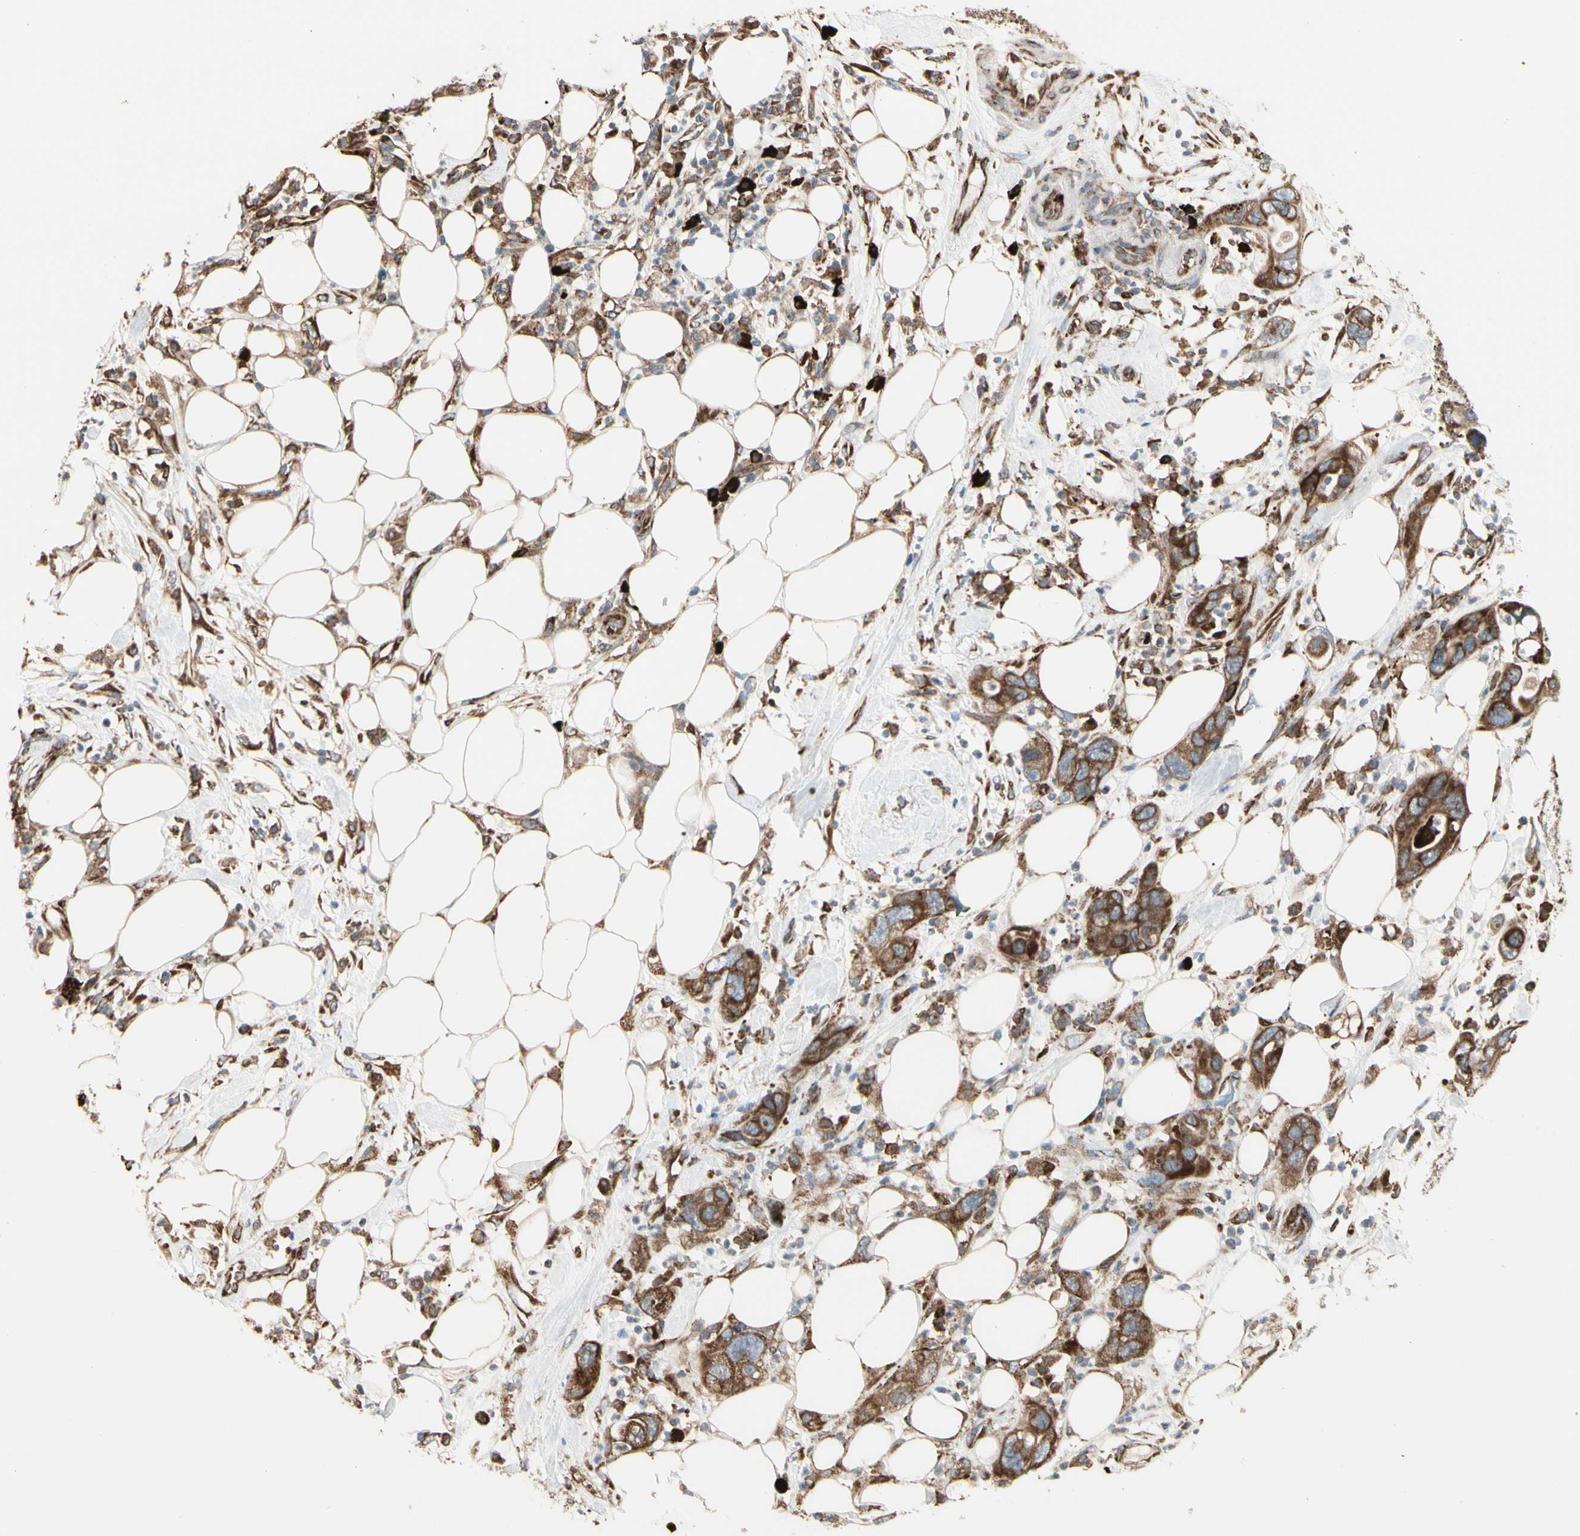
{"staining": {"intensity": "strong", "quantity": ">75%", "location": "cytoplasmic/membranous"}, "tissue": "pancreatic cancer", "cell_type": "Tumor cells", "image_type": "cancer", "snomed": [{"axis": "morphology", "description": "Adenocarcinoma, NOS"}, {"axis": "topography", "description": "Pancreas"}], "caption": "Immunohistochemical staining of pancreatic cancer displays high levels of strong cytoplasmic/membranous staining in approximately >75% of tumor cells. (DAB IHC with brightfield microscopy, high magnification).", "gene": "HSP90B1", "patient": {"sex": "female", "age": 71}}